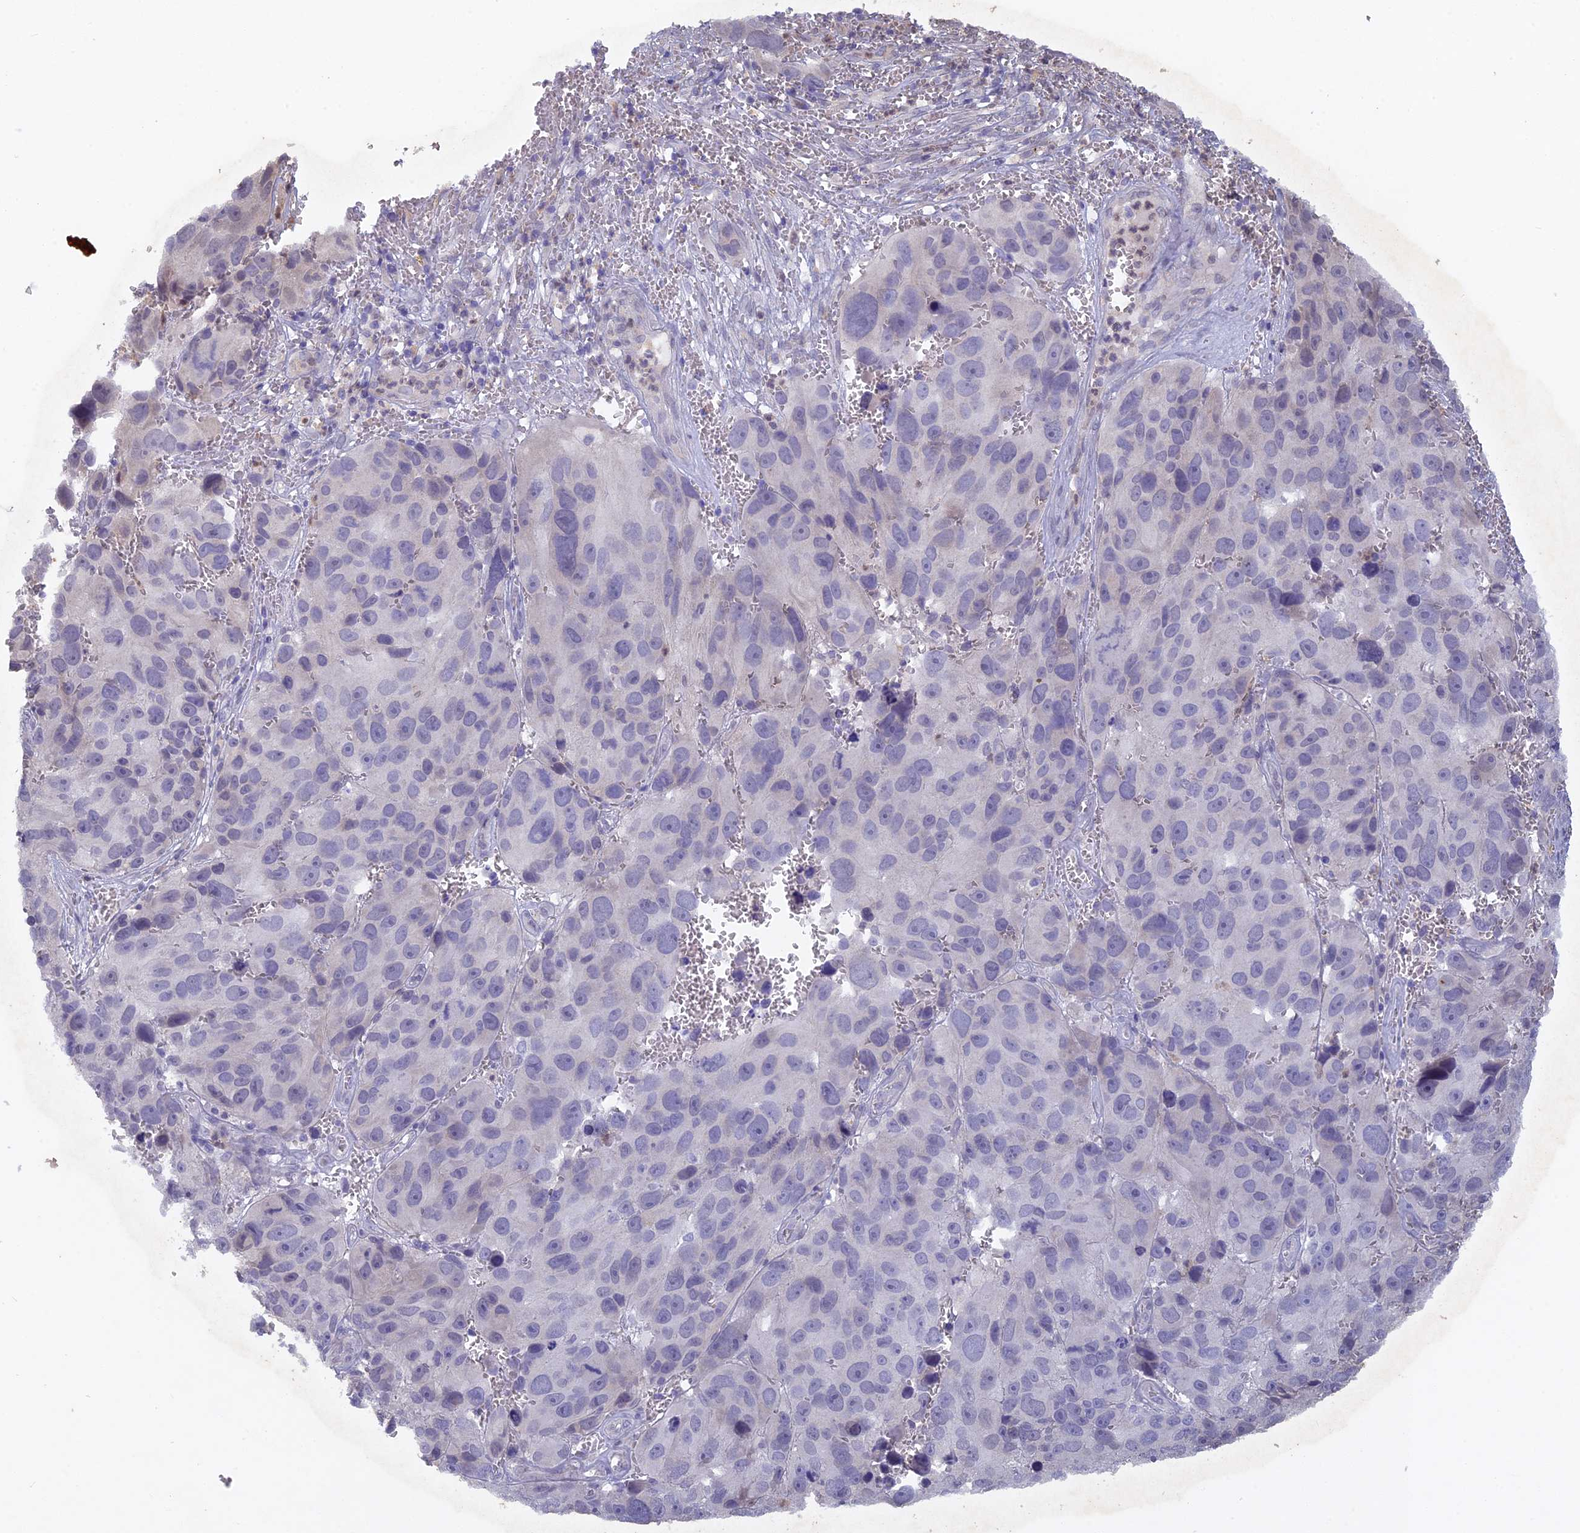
{"staining": {"intensity": "negative", "quantity": "none", "location": "none"}, "tissue": "melanoma", "cell_type": "Tumor cells", "image_type": "cancer", "snomed": [{"axis": "morphology", "description": "Malignant melanoma, NOS"}, {"axis": "topography", "description": "Skin"}], "caption": "Immunohistochemistry histopathology image of neoplastic tissue: melanoma stained with DAB (3,3'-diaminobenzidine) displays no significant protein staining in tumor cells.", "gene": "SRMS", "patient": {"sex": "male", "age": 84}}